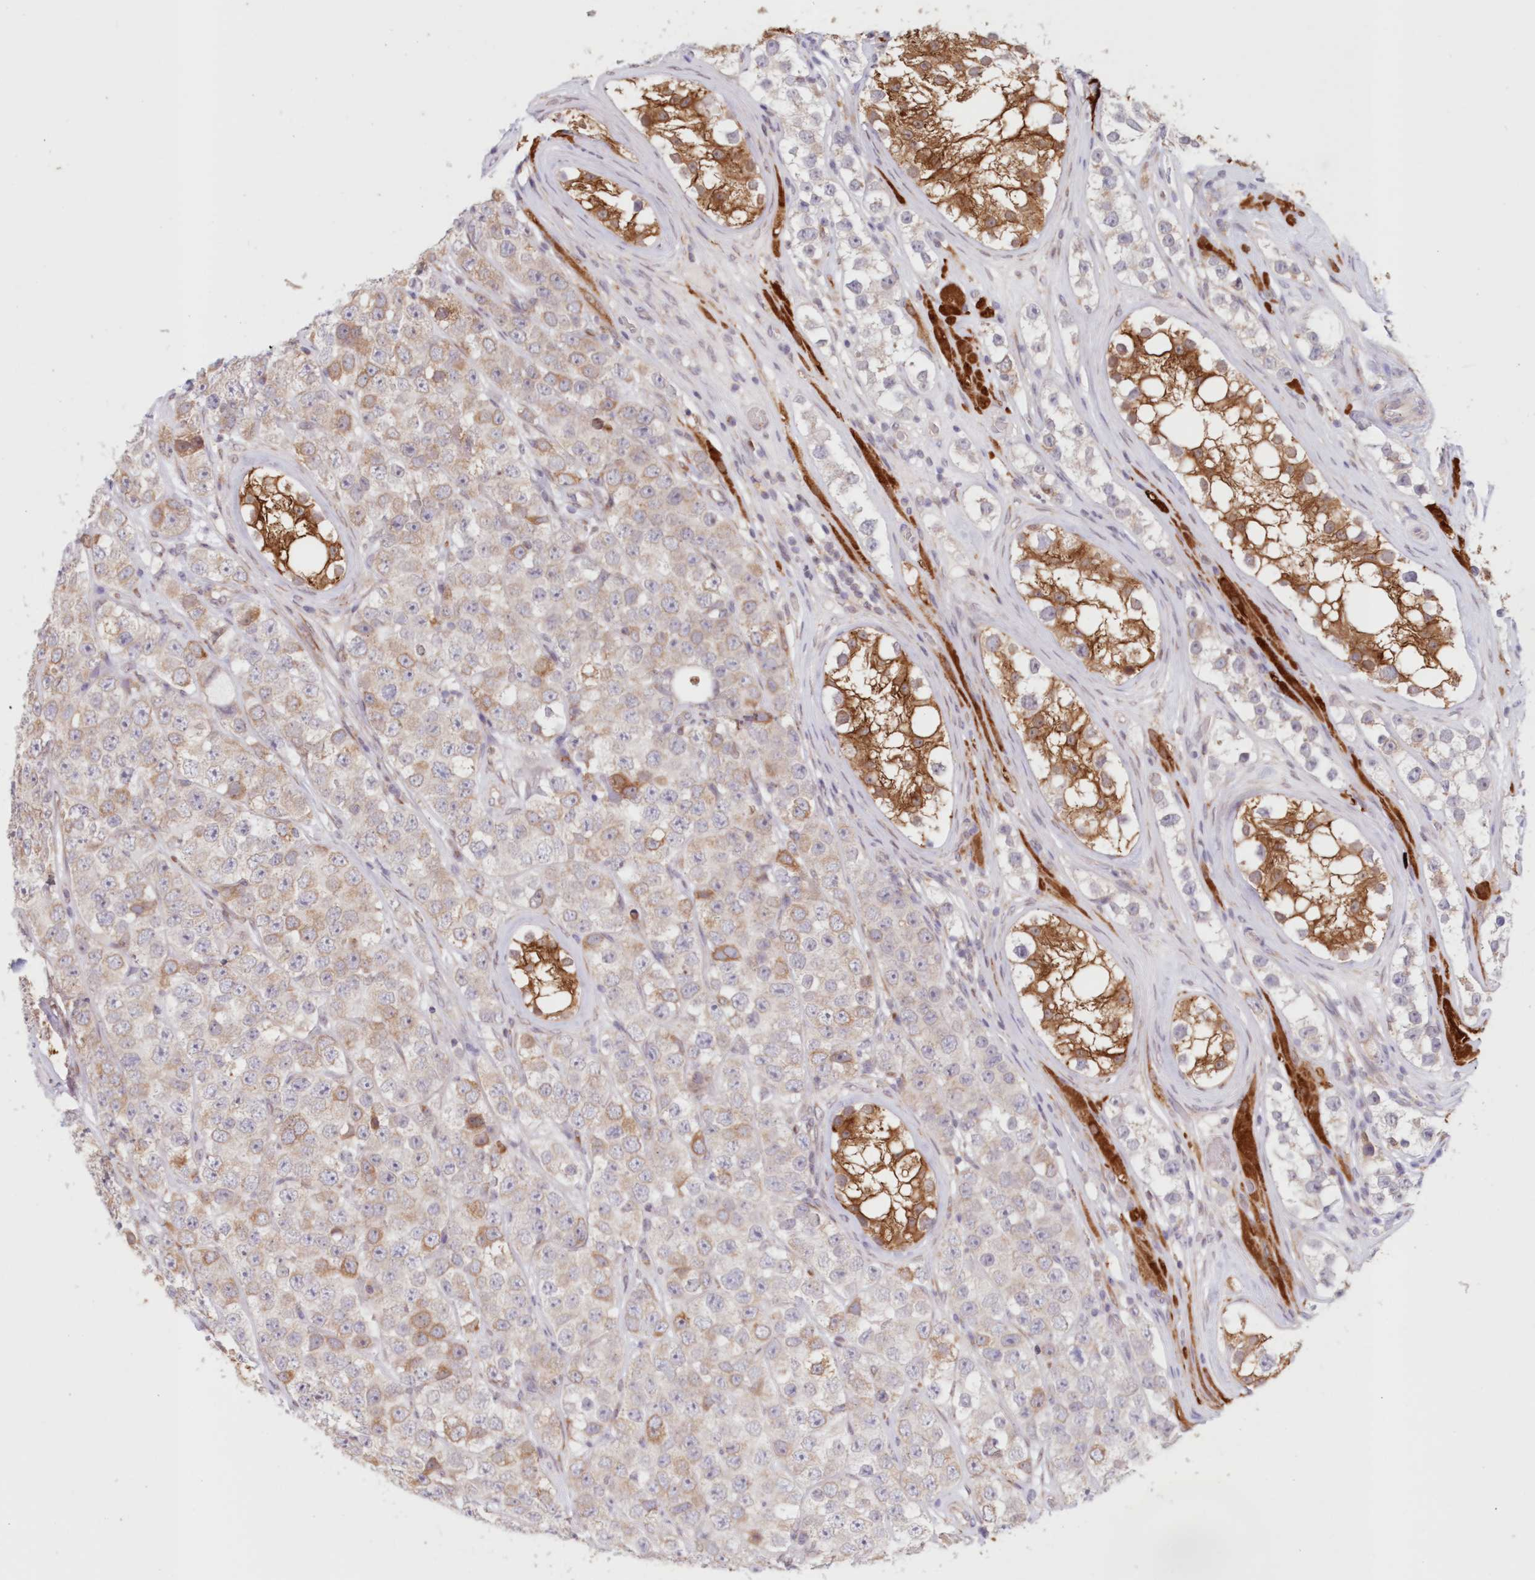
{"staining": {"intensity": "moderate", "quantity": "<25%", "location": "cytoplasmic/membranous"}, "tissue": "testis cancer", "cell_type": "Tumor cells", "image_type": "cancer", "snomed": [{"axis": "morphology", "description": "Seminoma, NOS"}, {"axis": "topography", "description": "Testis"}], "caption": "The immunohistochemical stain labels moderate cytoplasmic/membranous staining in tumor cells of testis cancer tissue.", "gene": "PCYOX1L", "patient": {"sex": "male", "age": 28}}